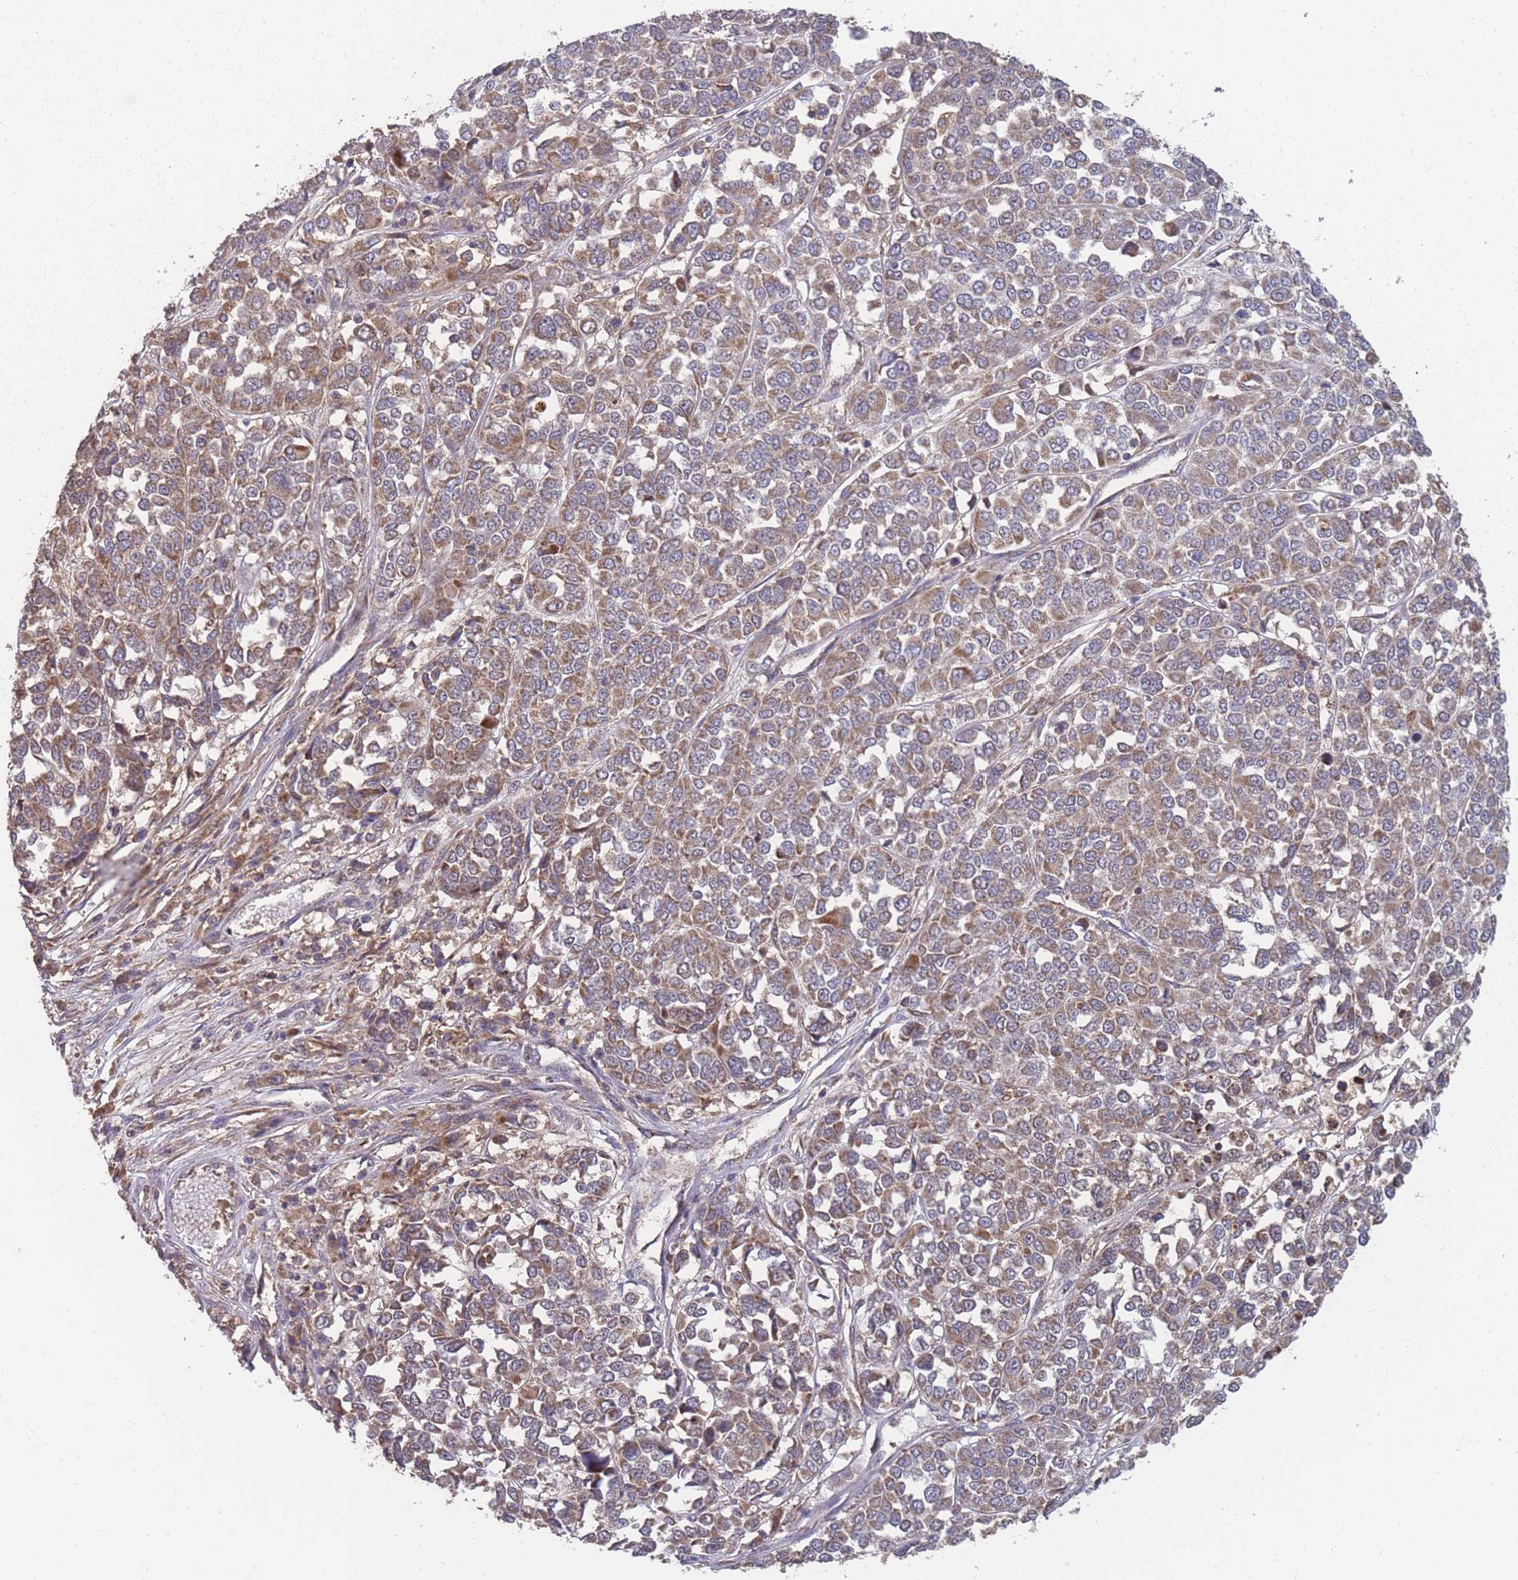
{"staining": {"intensity": "moderate", "quantity": ">75%", "location": "cytoplasmic/membranous"}, "tissue": "melanoma", "cell_type": "Tumor cells", "image_type": "cancer", "snomed": [{"axis": "morphology", "description": "Malignant melanoma, Metastatic site"}, {"axis": "topography", "description": "Lymph node"}], "caption": "Brown immunohistochemical staining in human malignant melanoma (metastatic site) shows moderate cytoplasmic/membranous positivity in approximately >75% of tumor cells.", "gene": "SLC35B4", "patient": {"sex": "male", "age": 44}}